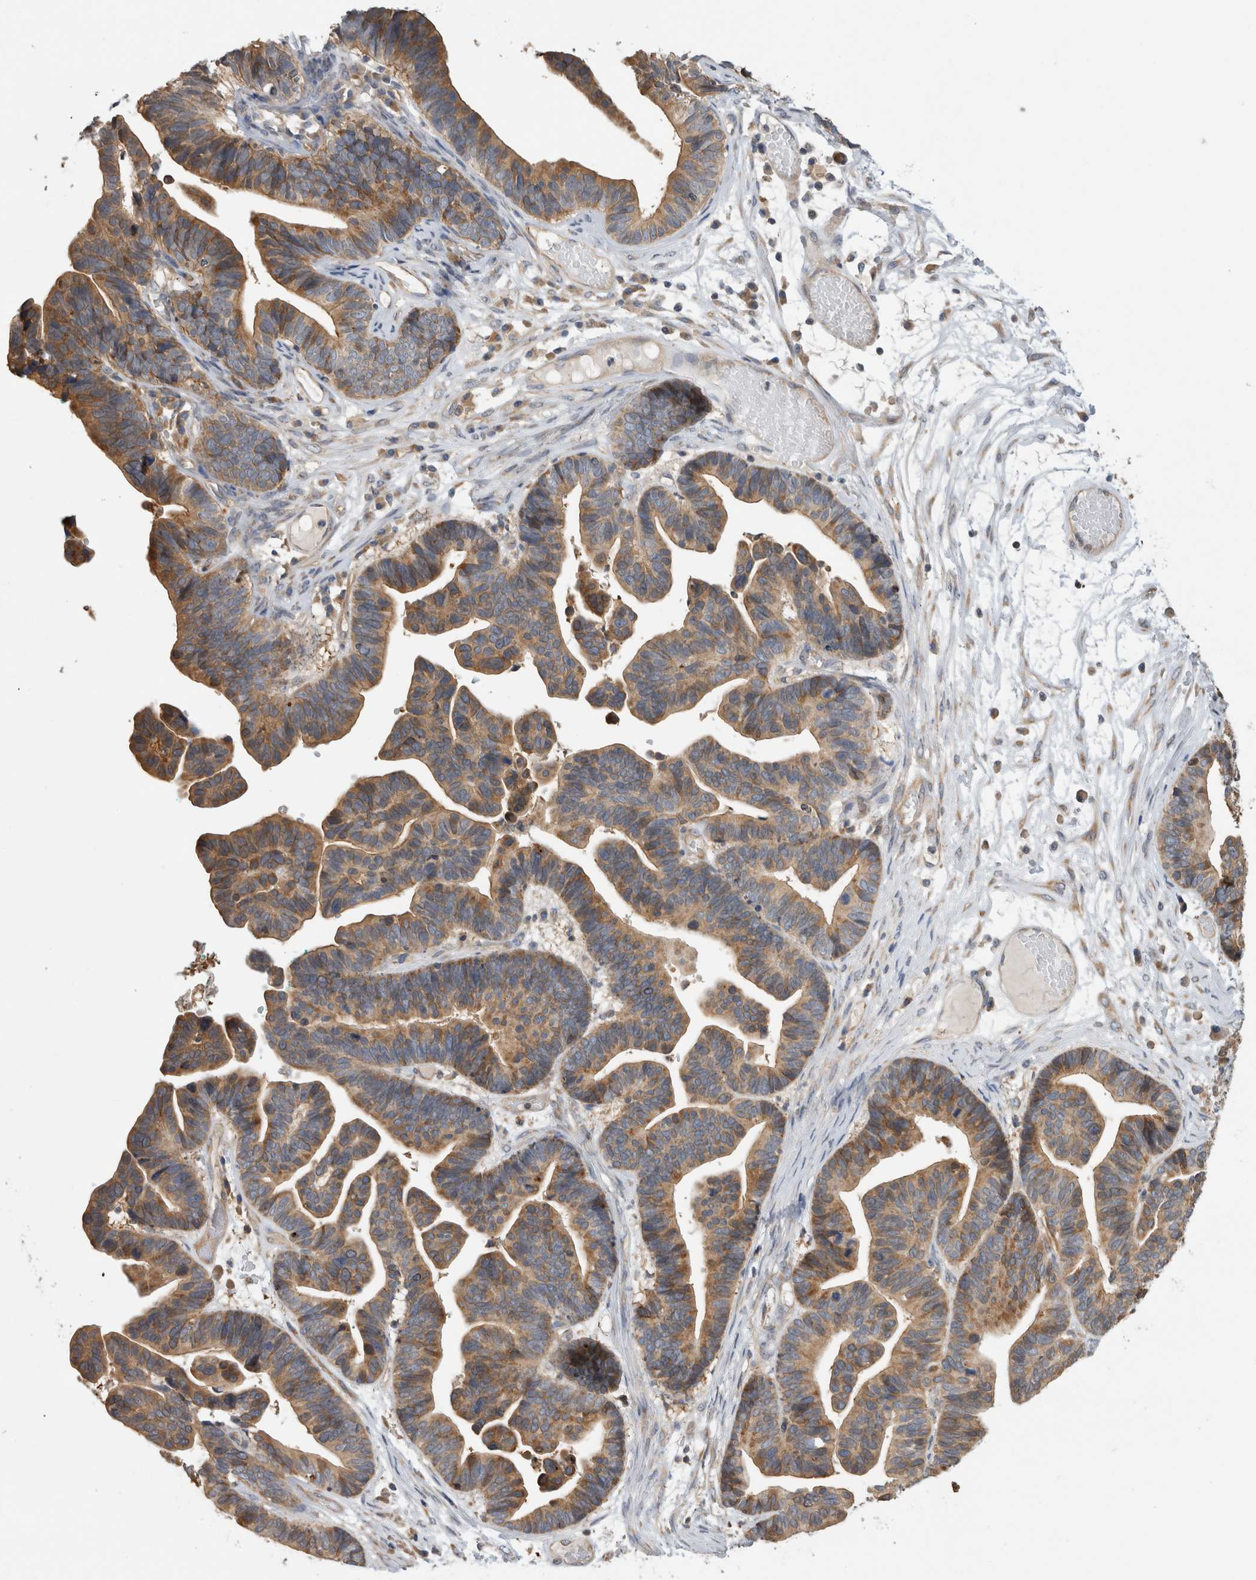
{"staining": {"intensity": "moderate", "quantity": ">75%", "location": "cytoplasmic/membranous"}, "tissue": "ovarian cancer", "cell_type": "Tumor cells", "image_type": "cancer", "snomed": [{"axis": "morphology", "description": "Cystadenocarcinoma, serous, NOS"}, {"axis": "topography", "description": "Ovary"}], "caption": "An immunohistochemistry histopathology image of neoplastic tissue is shown. Protein staining in brown shows moderate cytoplasmic/membranous positivity in ovarian cancer within tumor cells.", "gene": "PARP6", "patient": {"sex": "female", "age": 56}}